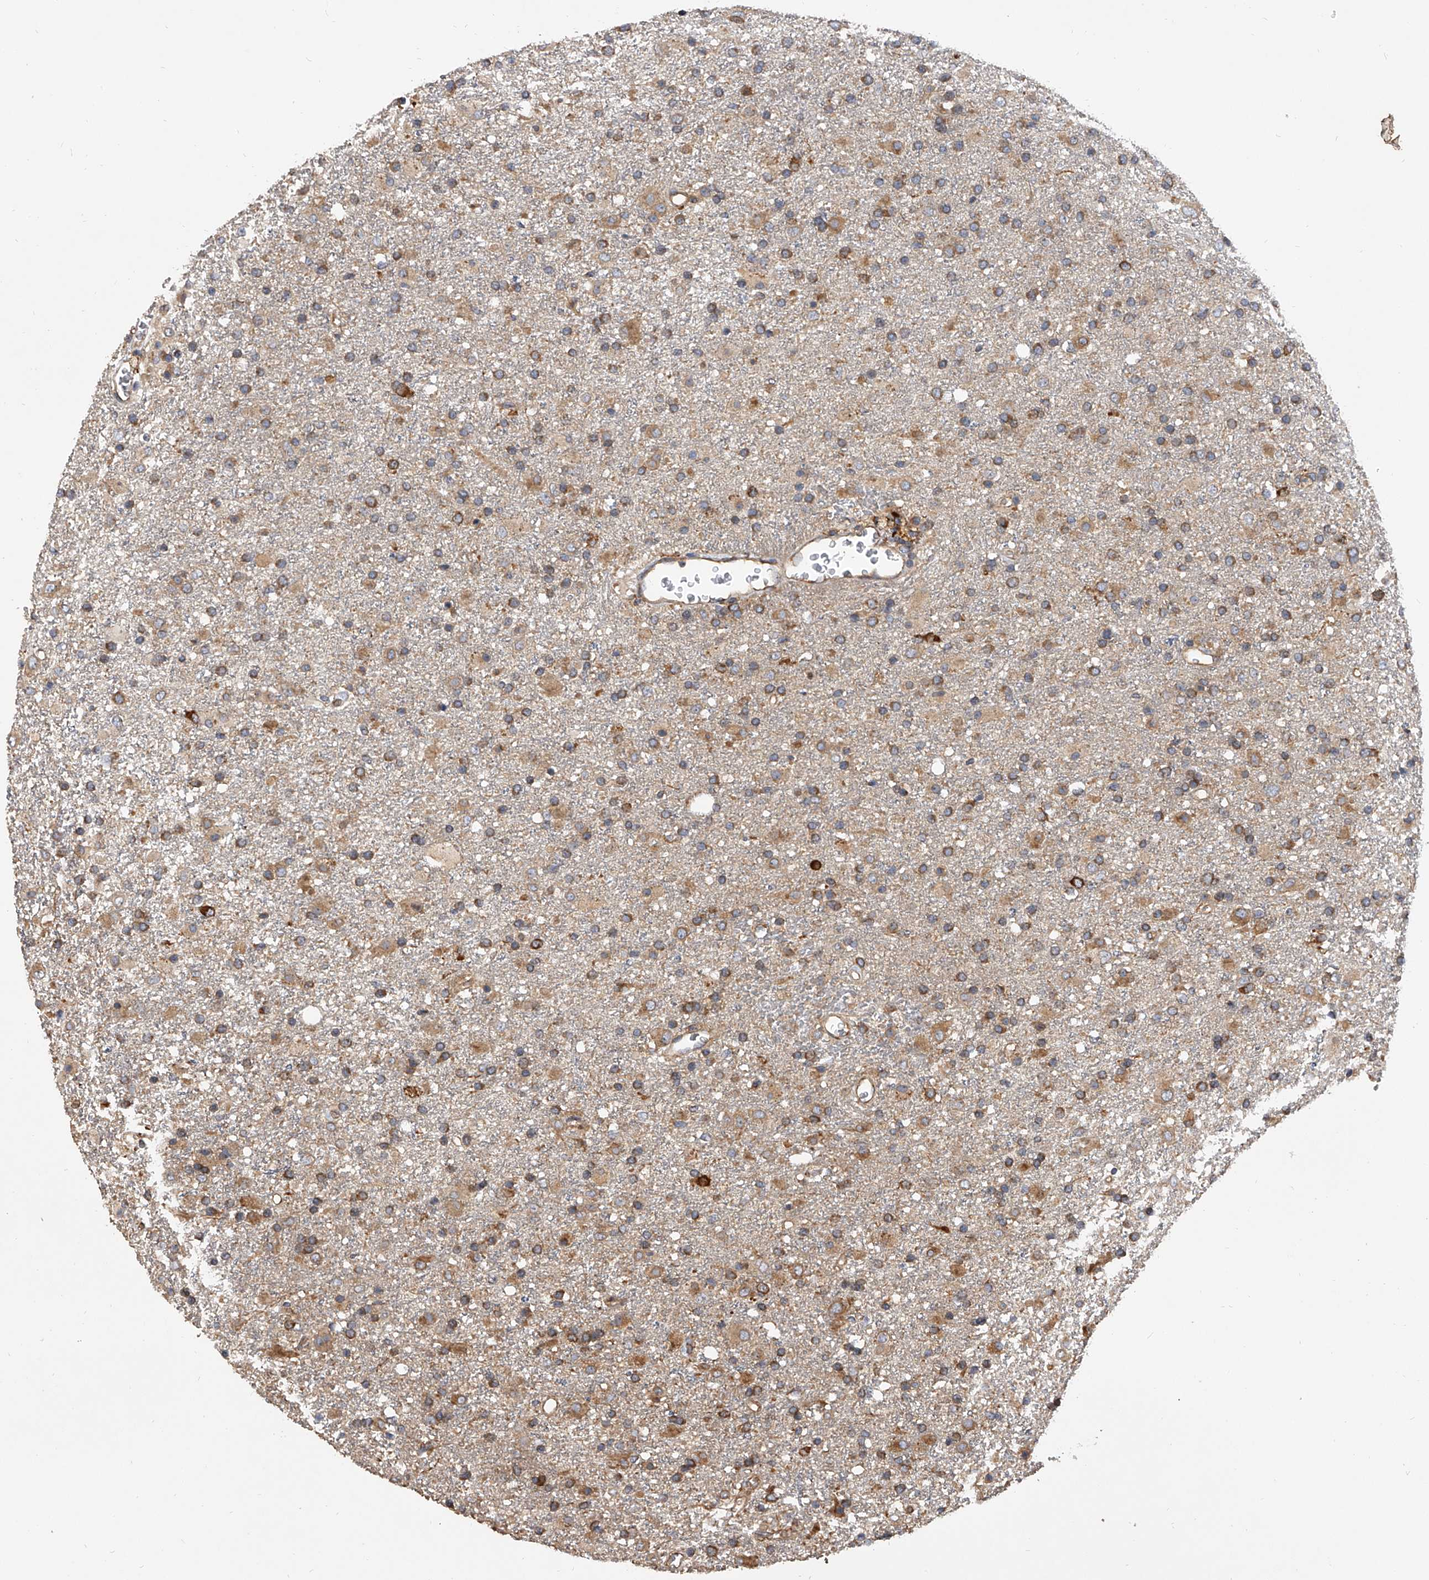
{"staining": {"intensity": "moderate", "quantity": ">75%", "location": "cytoplasmic/membranous"}, "tissue": "glioma", "cell_type": "Tumor cells", "image_type": "cancer", "snomed": [{"axis": "morphology", "description": "Glioma, malignant, Low grade"}, {"axis": "topography", "description": "Brain"}], "caption": "Immunohistochemistry staining of malignant glioma (low-grade), which exhibits medium levels of moderate cytoplasmic/membranous expression in about >75% of tumor cells indicating moderate cytoplasmic/membranous protein staining. The staining was performed using DAB (brown) for protein detection and nuclei were counterstained in hematoxylin (blue).", "gene": "EXOC4", "patient": {"sex": "male", "age": 65}}